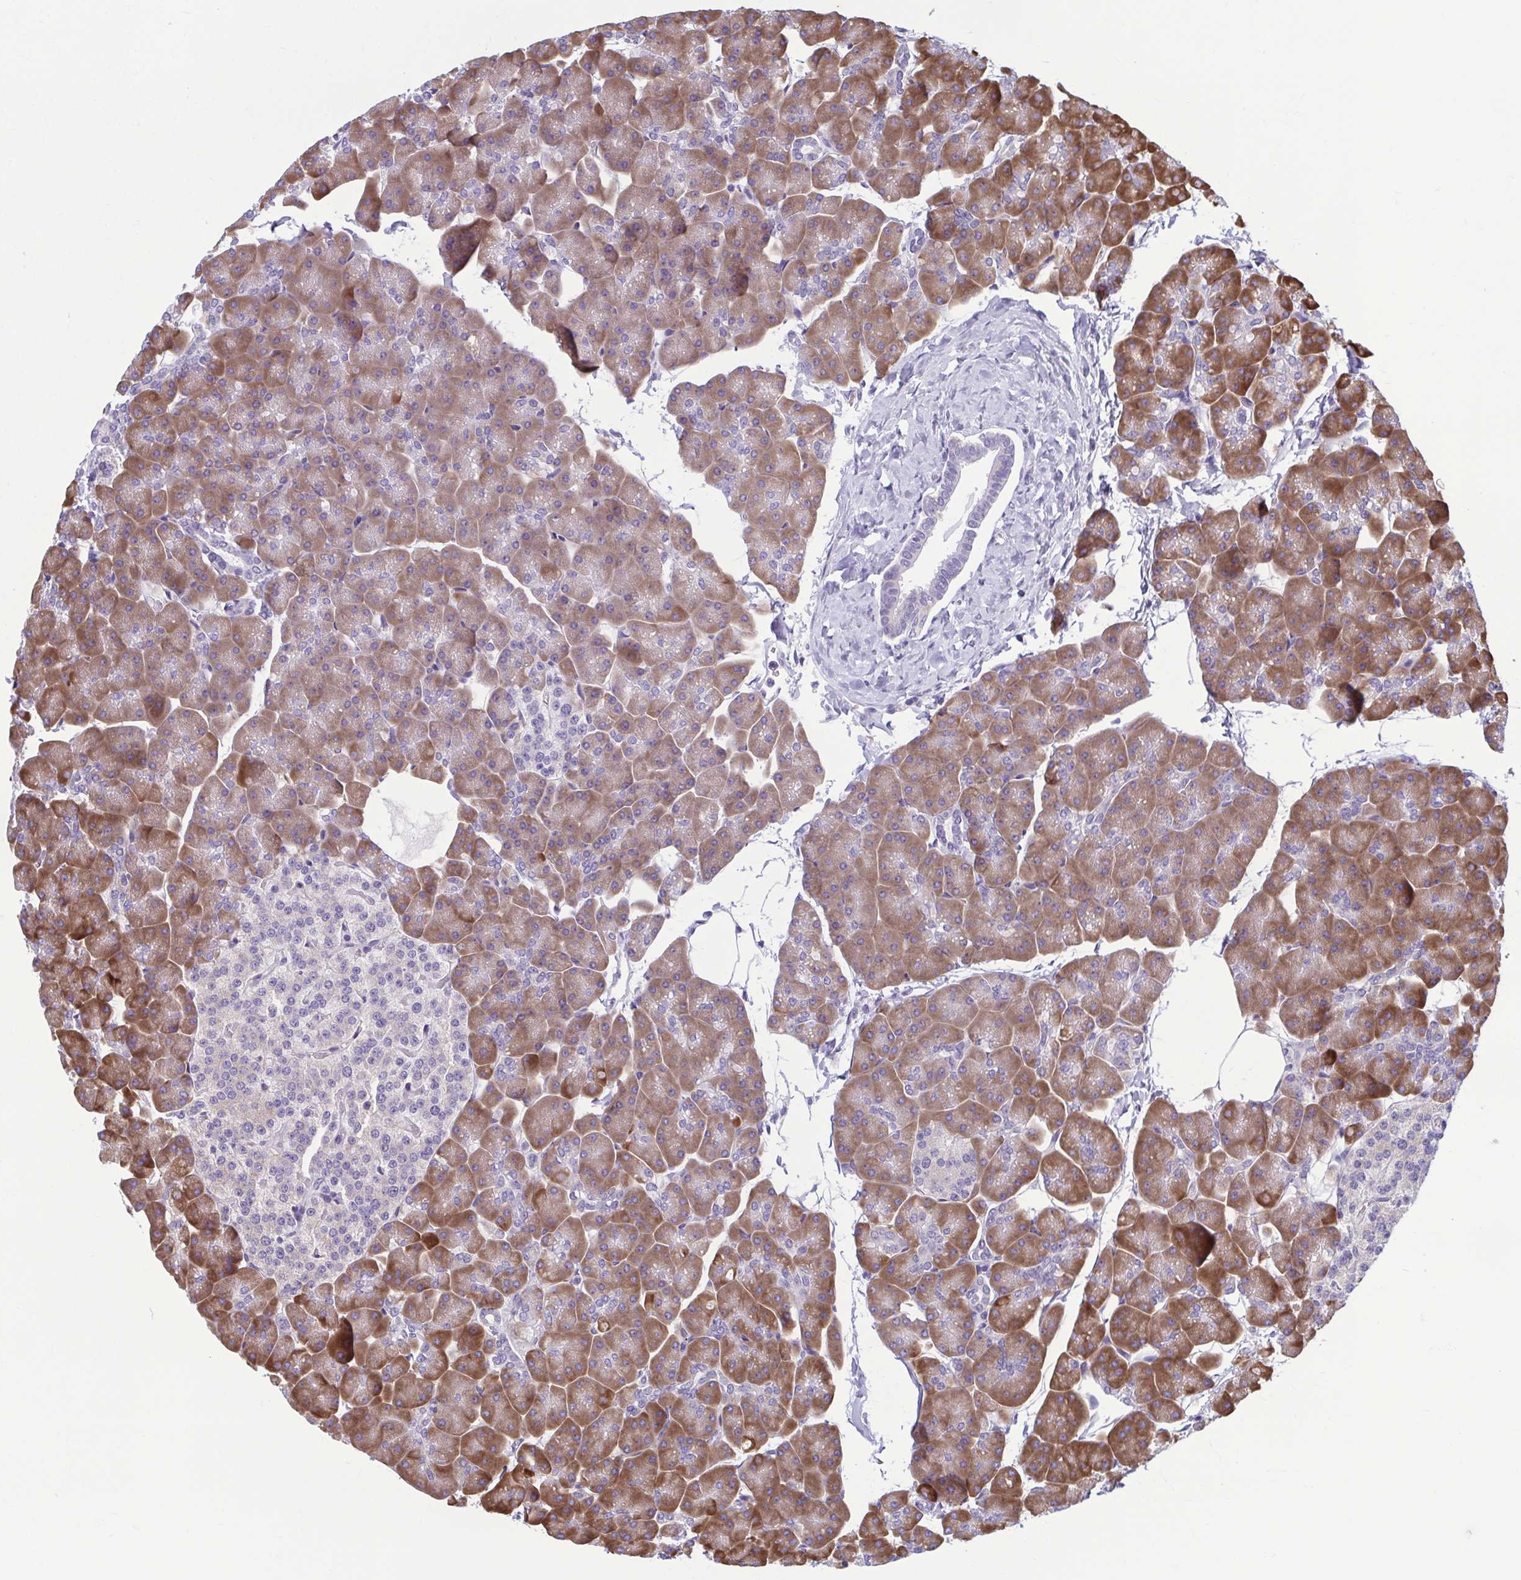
{"staining": {"intensity": "strong", "quantity": ">75%", "location": "cytoplasmic/membranous"}, "tissue": "pancreas", "cell_type": "Exocrine glandular cells", "image_type": "normal", "snomed": [{"axis": "morphology", "description": "Normal tissue, NOS"}, {"axis": "topography", "description": "Pancreas"}], "caption": "Immunohistochemical staining of unremarkable human pancreas demonstrates high levels of strong cytoplasmic/membranous positivity in approximately >75% of exocrine glandular cells.", "gene": "RPS16", "patient": {"sex": "male", "age": 35}}